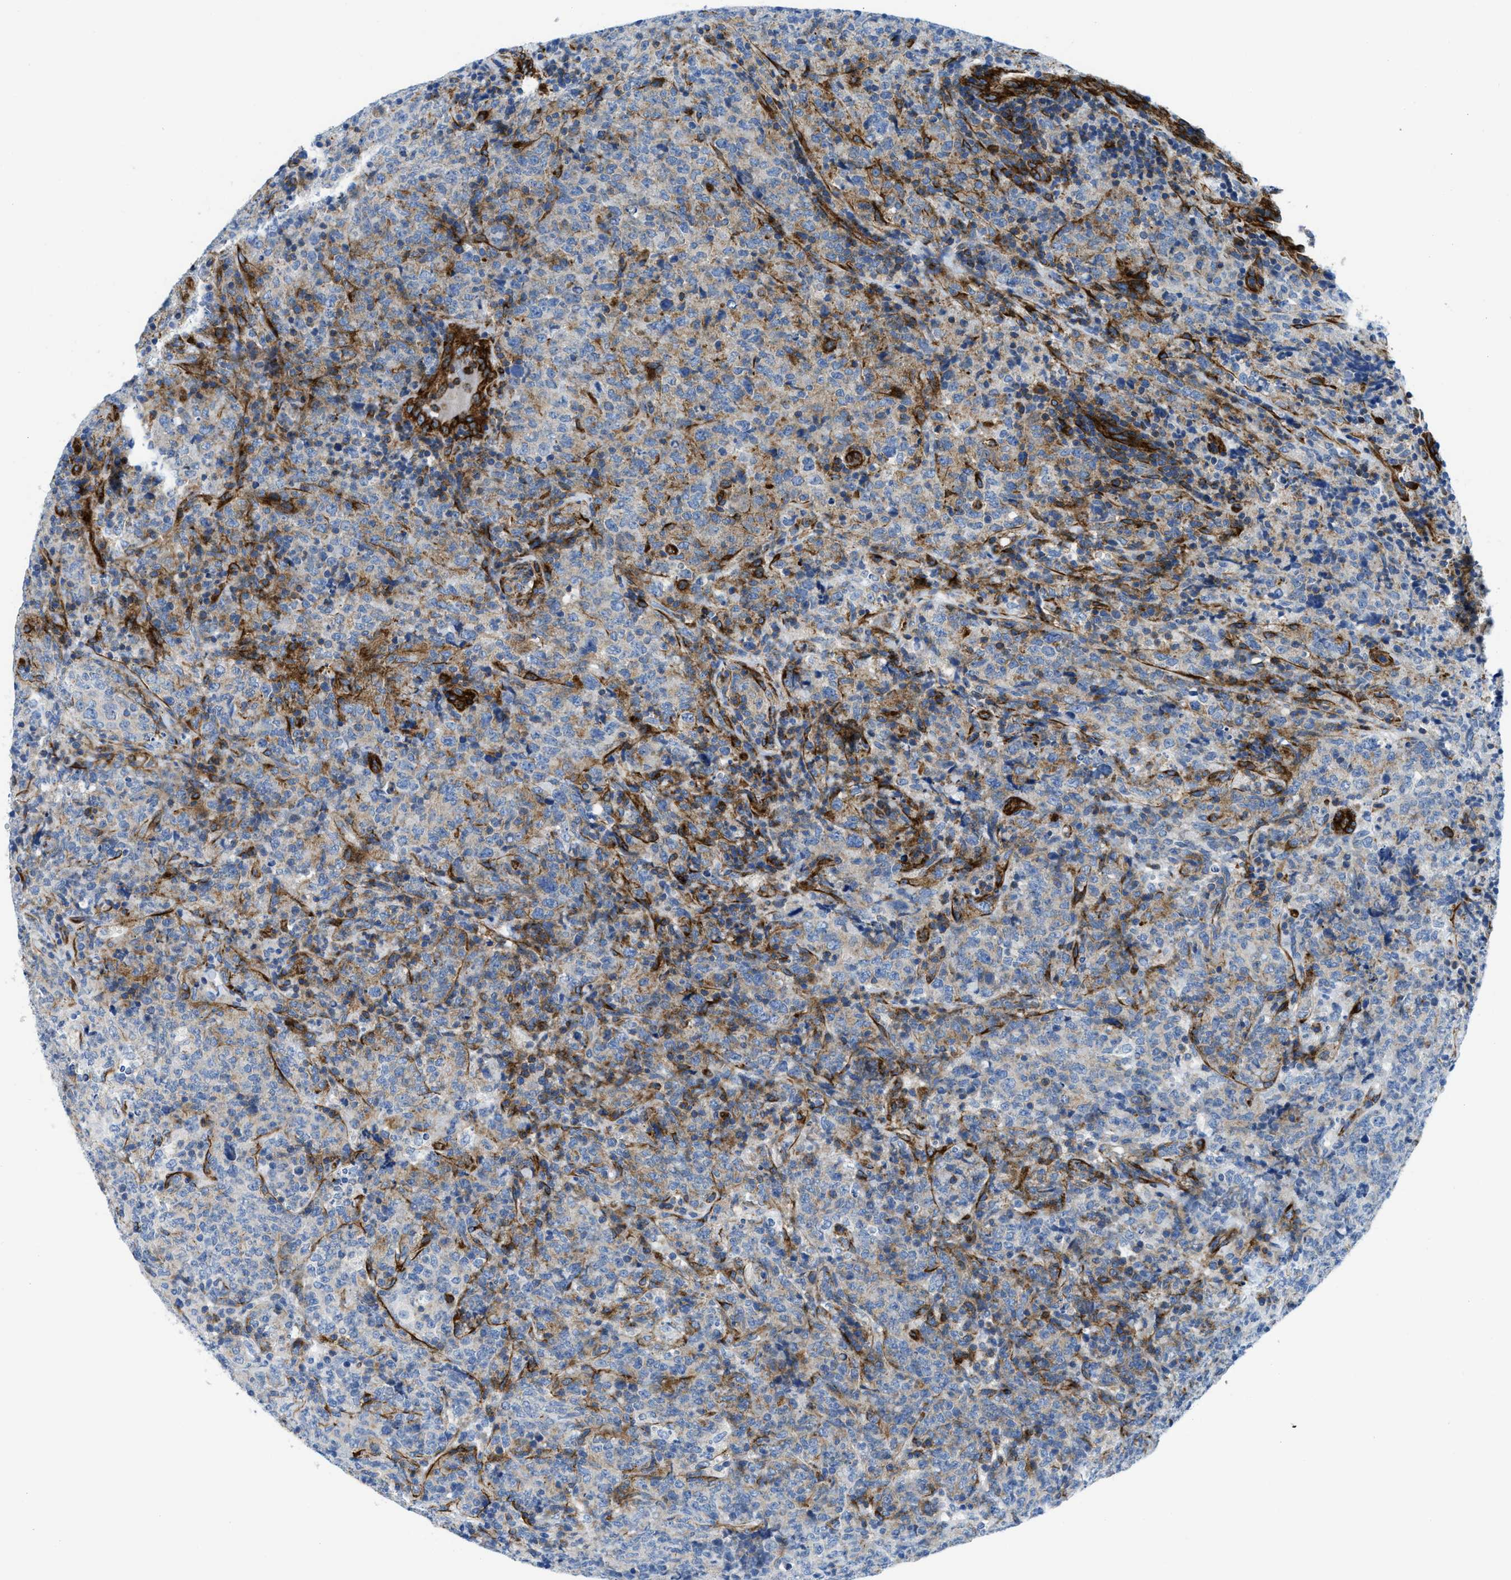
{"staining": {"intensity": "weak", "quantity": "25%-75%", "location": "cytoplasmic/membranous"}, "tissue": "lymphoma", "cell_type": "Tumor cells", "image_type": "cancer", "snomed": [{"axis": "morphology", "description": "Malignant lymphoma, non-Hodgkin's type, High grade"}, {"axis": "topography", "description": "Tonsil"}], "caption": "This micrograph demonstrates malignant lymphoma, non-Hodgkin's type (high-grade) stained with immunohistochemistry (IHC) to label a protein in brown. The cytoplasmic/membranous of tumor cells show weak positivity for the protein. Nuclei are counter-stained blue.", "gene": "CUTA", "patient": {"sex": "female", "age": 36}}